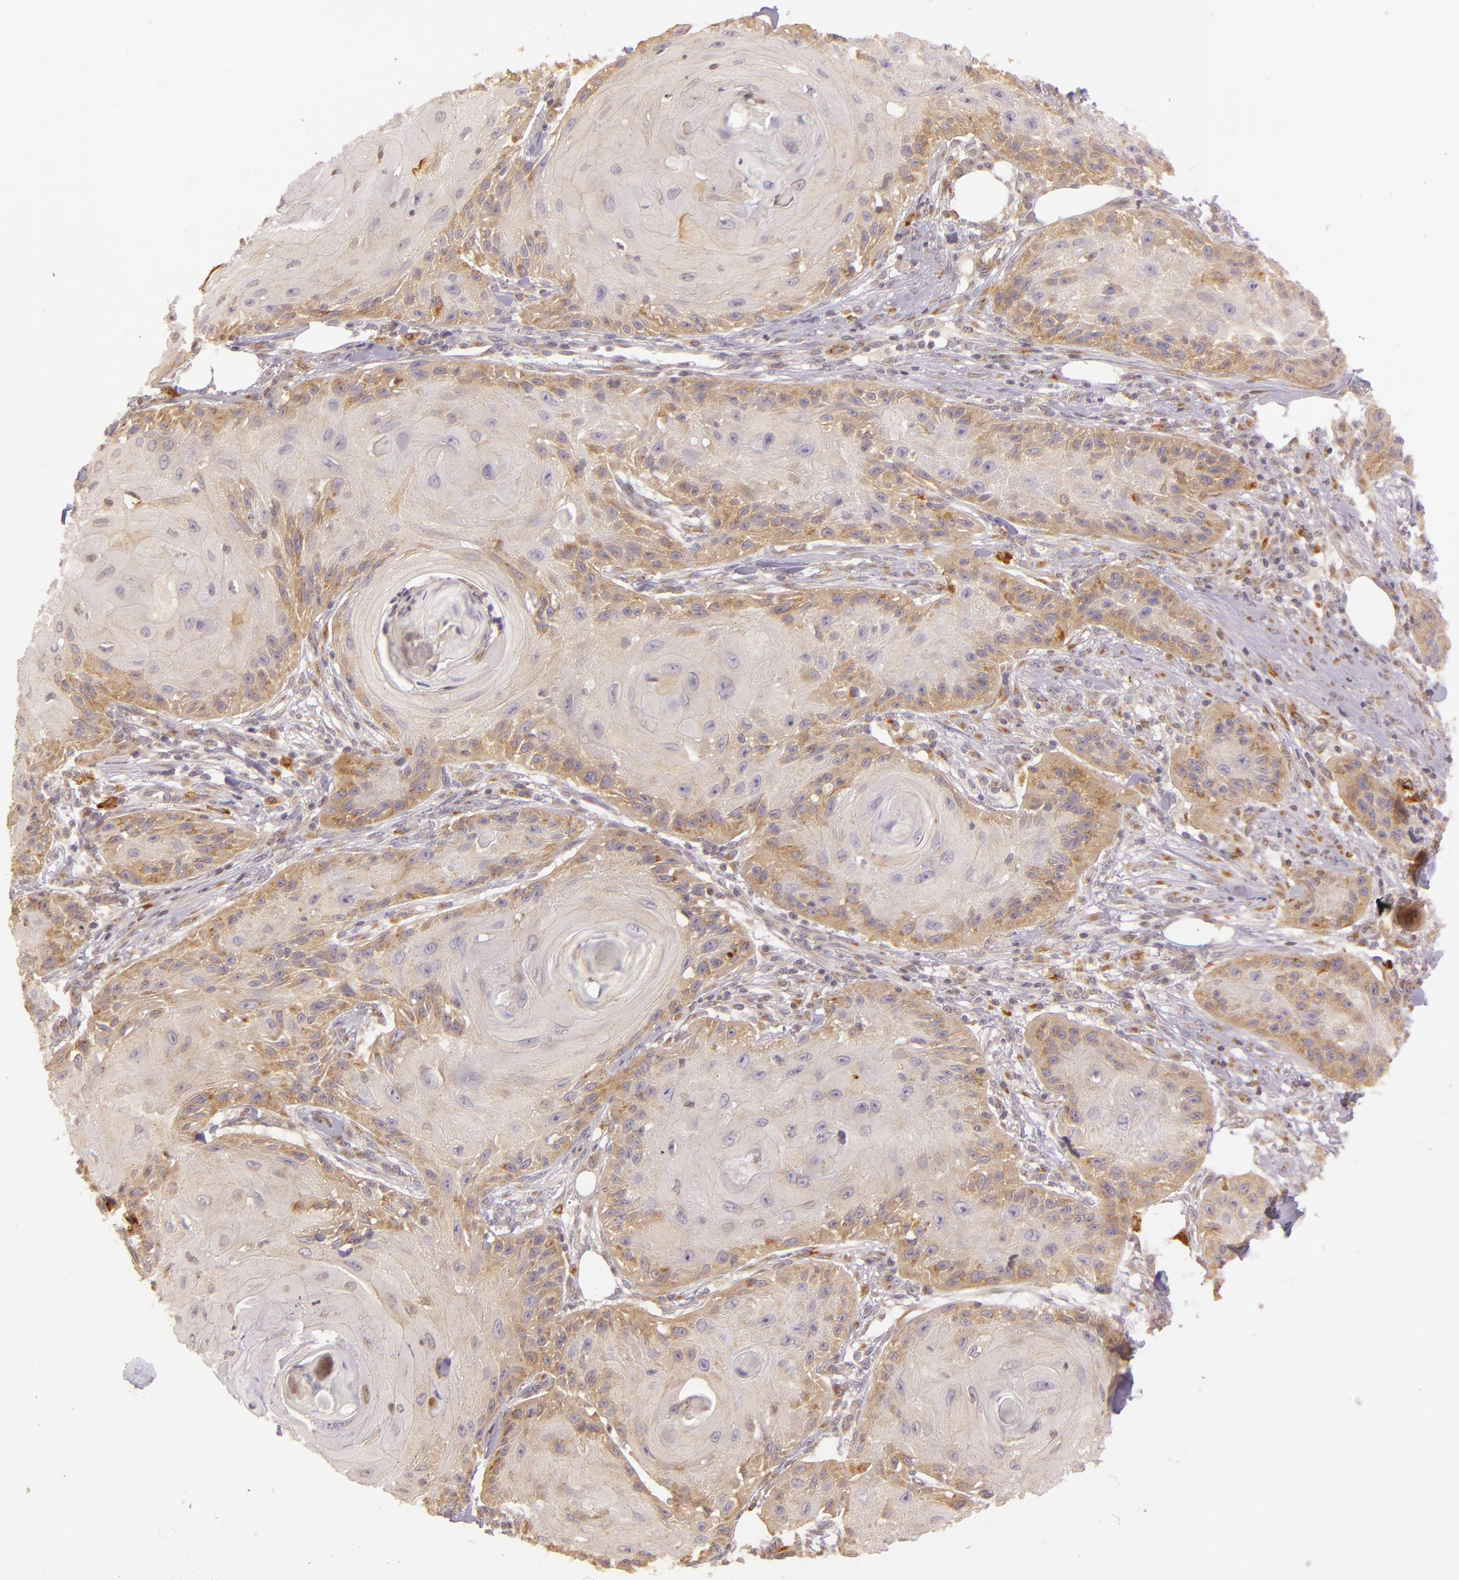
{"staining": {"intensity": "moderate", "quantity": "25%-75%", "location": "cytoplasmic/membranous"}, "tissue": "skin cancer", "cell_type": "Tumor cells", "image_type": "cancer", "snomed": [{"axis": "morphology", "description": "Squamous cell carcinoma, NOS"}, {"axis": "topography", "description": "Skin"}], "caption": "Protein staining of skin cancer tissue shows moderate cytoplasmic/membranous expression in about 25%-75% of tumor cells.", "gene": "LGMN", "patient": {"sex": "female", "age": 88}}